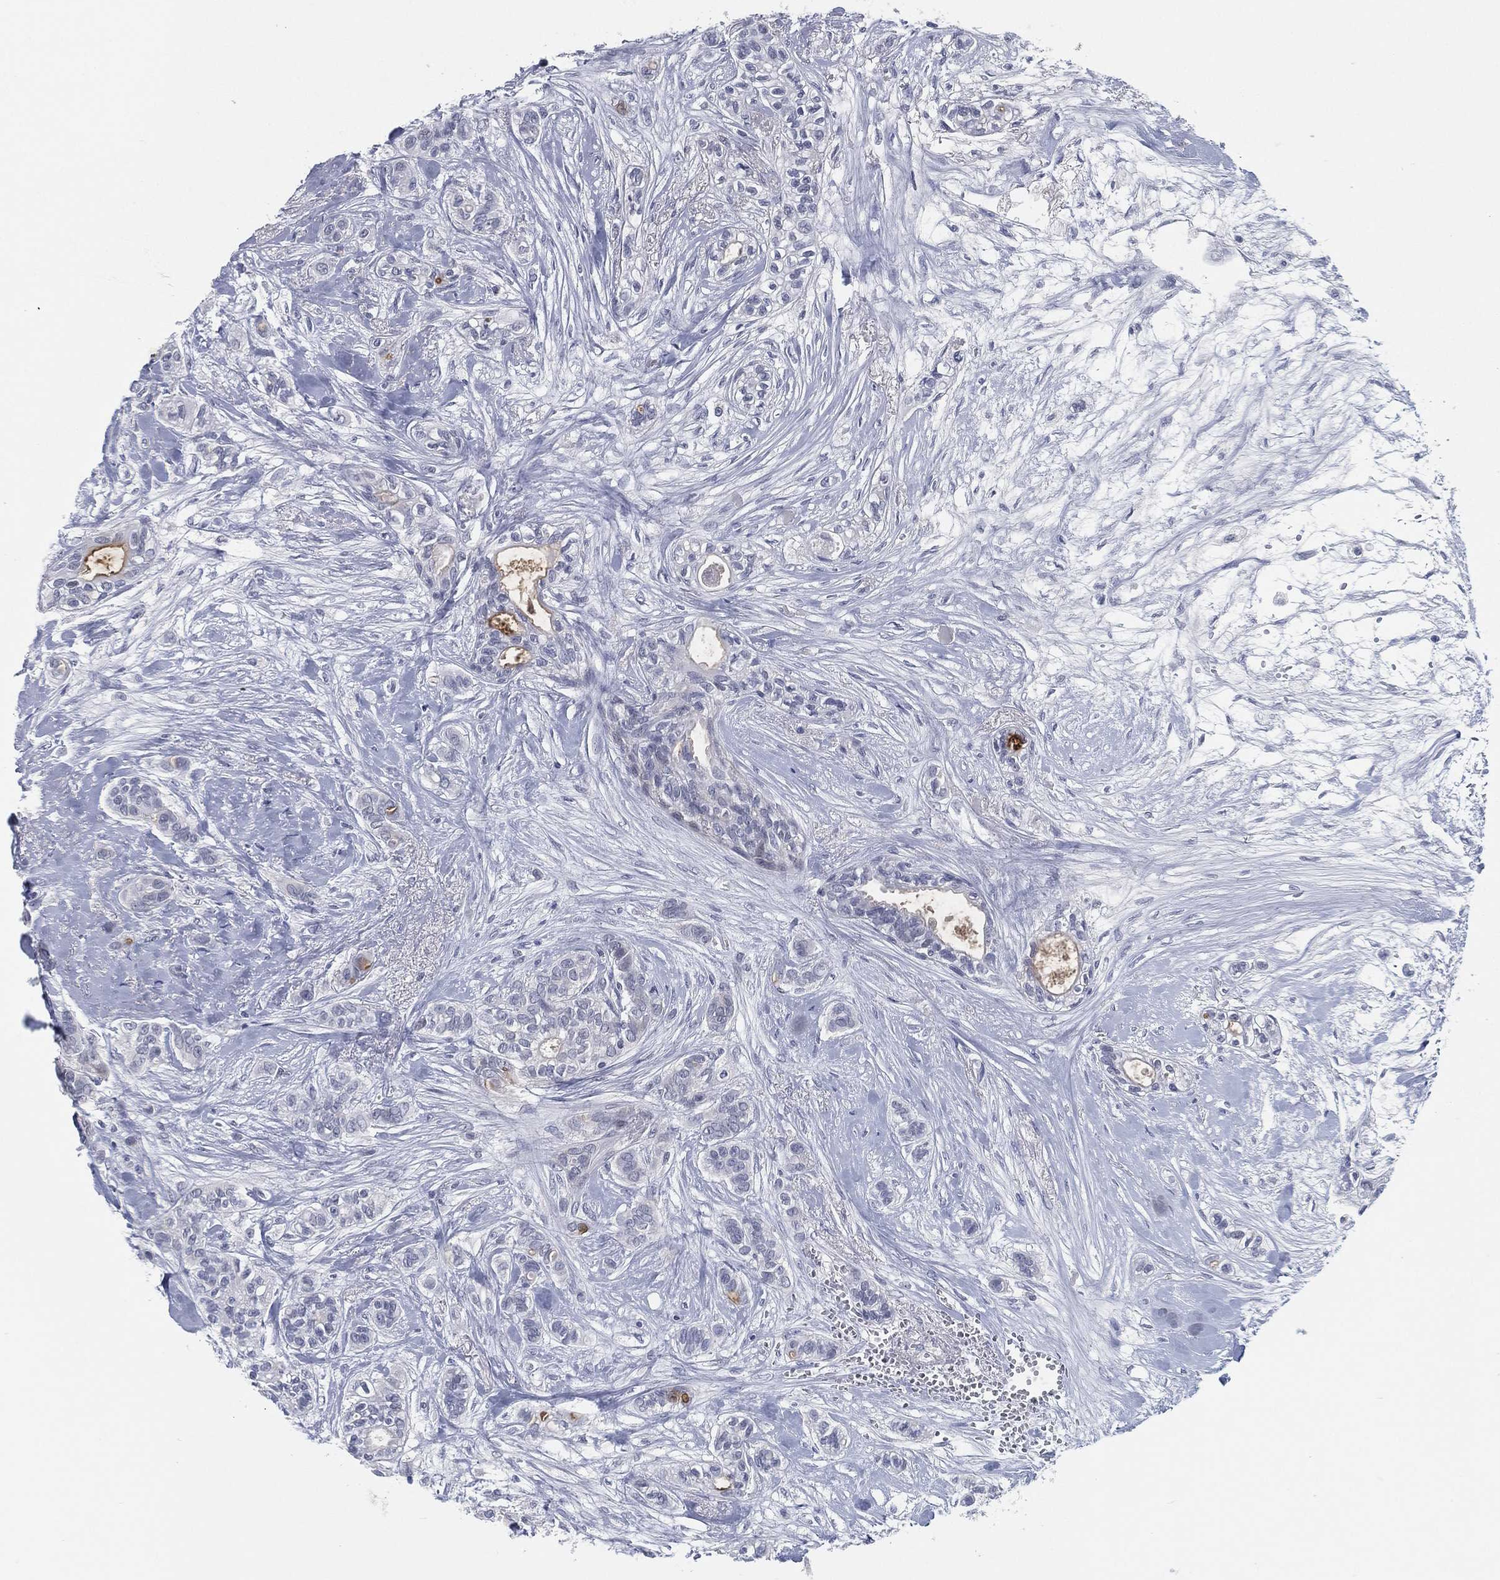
{"staining": {"intensity": "negative", "quantity": "none", "location": "none"}, "tissue": "breast cancer", "cell_type": "Tumor cells", "image_type": "cancer", "snomed": [{"axis": "morphology", "description": "Duct carcinoma"}, {"axis": "topography", "description": "Breast"}], "caption": "Breast cancer (invasive ductal carcinoma) stained for a protein using immunohistochemistry displays no staining tumor cells.", "gene": "PROM1", "patient": {"sex": "female", "age": 71}}